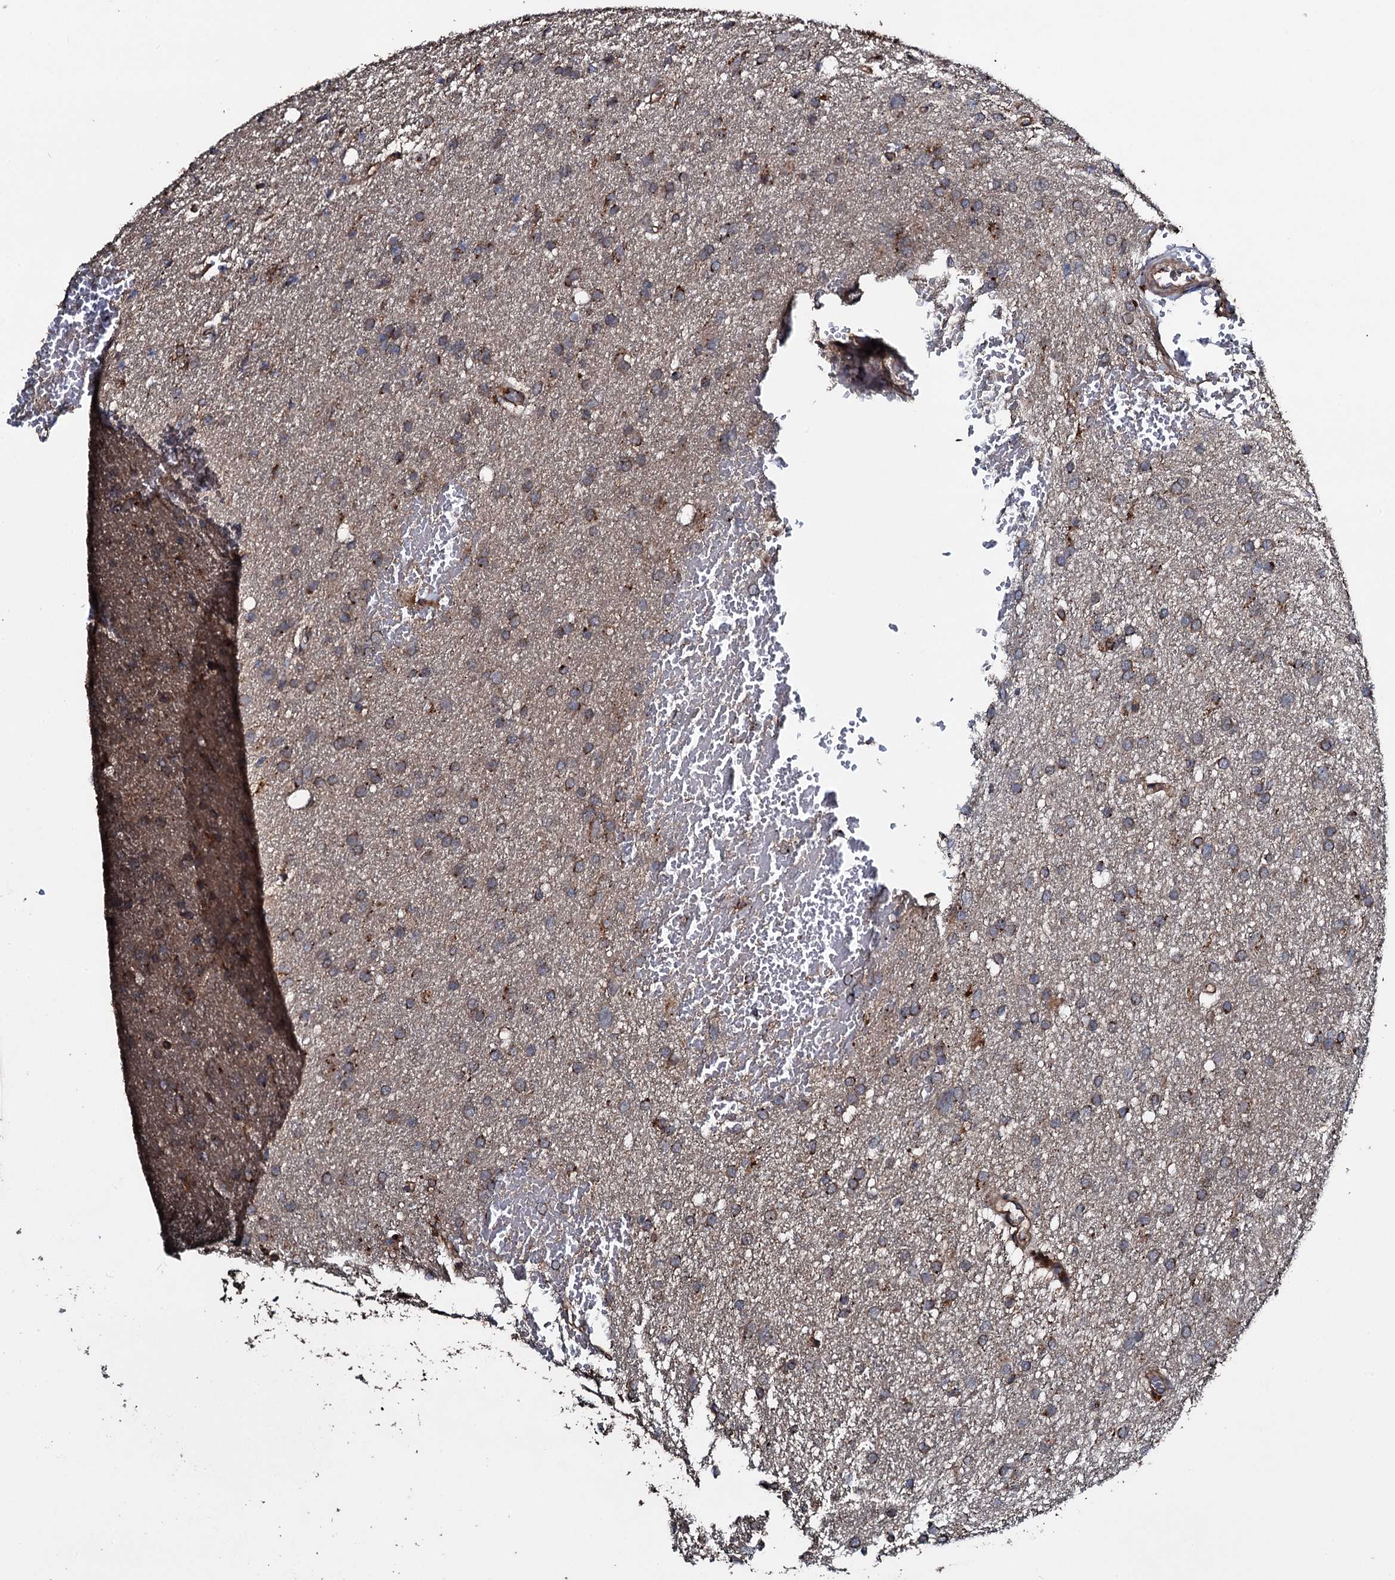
{"staining": {"intensity": "moderate", "quantity": ">75%", "location": "cytoplasmic/membranous"}, "tissue": "glioma", "cell_type": "Tumor cells", "image_type": "cancer", "snomed": [{"axis": "morphology", "description": "Glioma, malignant, High grade"}, {"axis": "topography", "description": "Cerebral cortex"}], "caption": "Glioma stained for a protein exhibits moderate cytoplasmic/membranous positivity in tumor cells.", "gene": "TPGS2", "patient": {"sex": "female", "age": 36}}